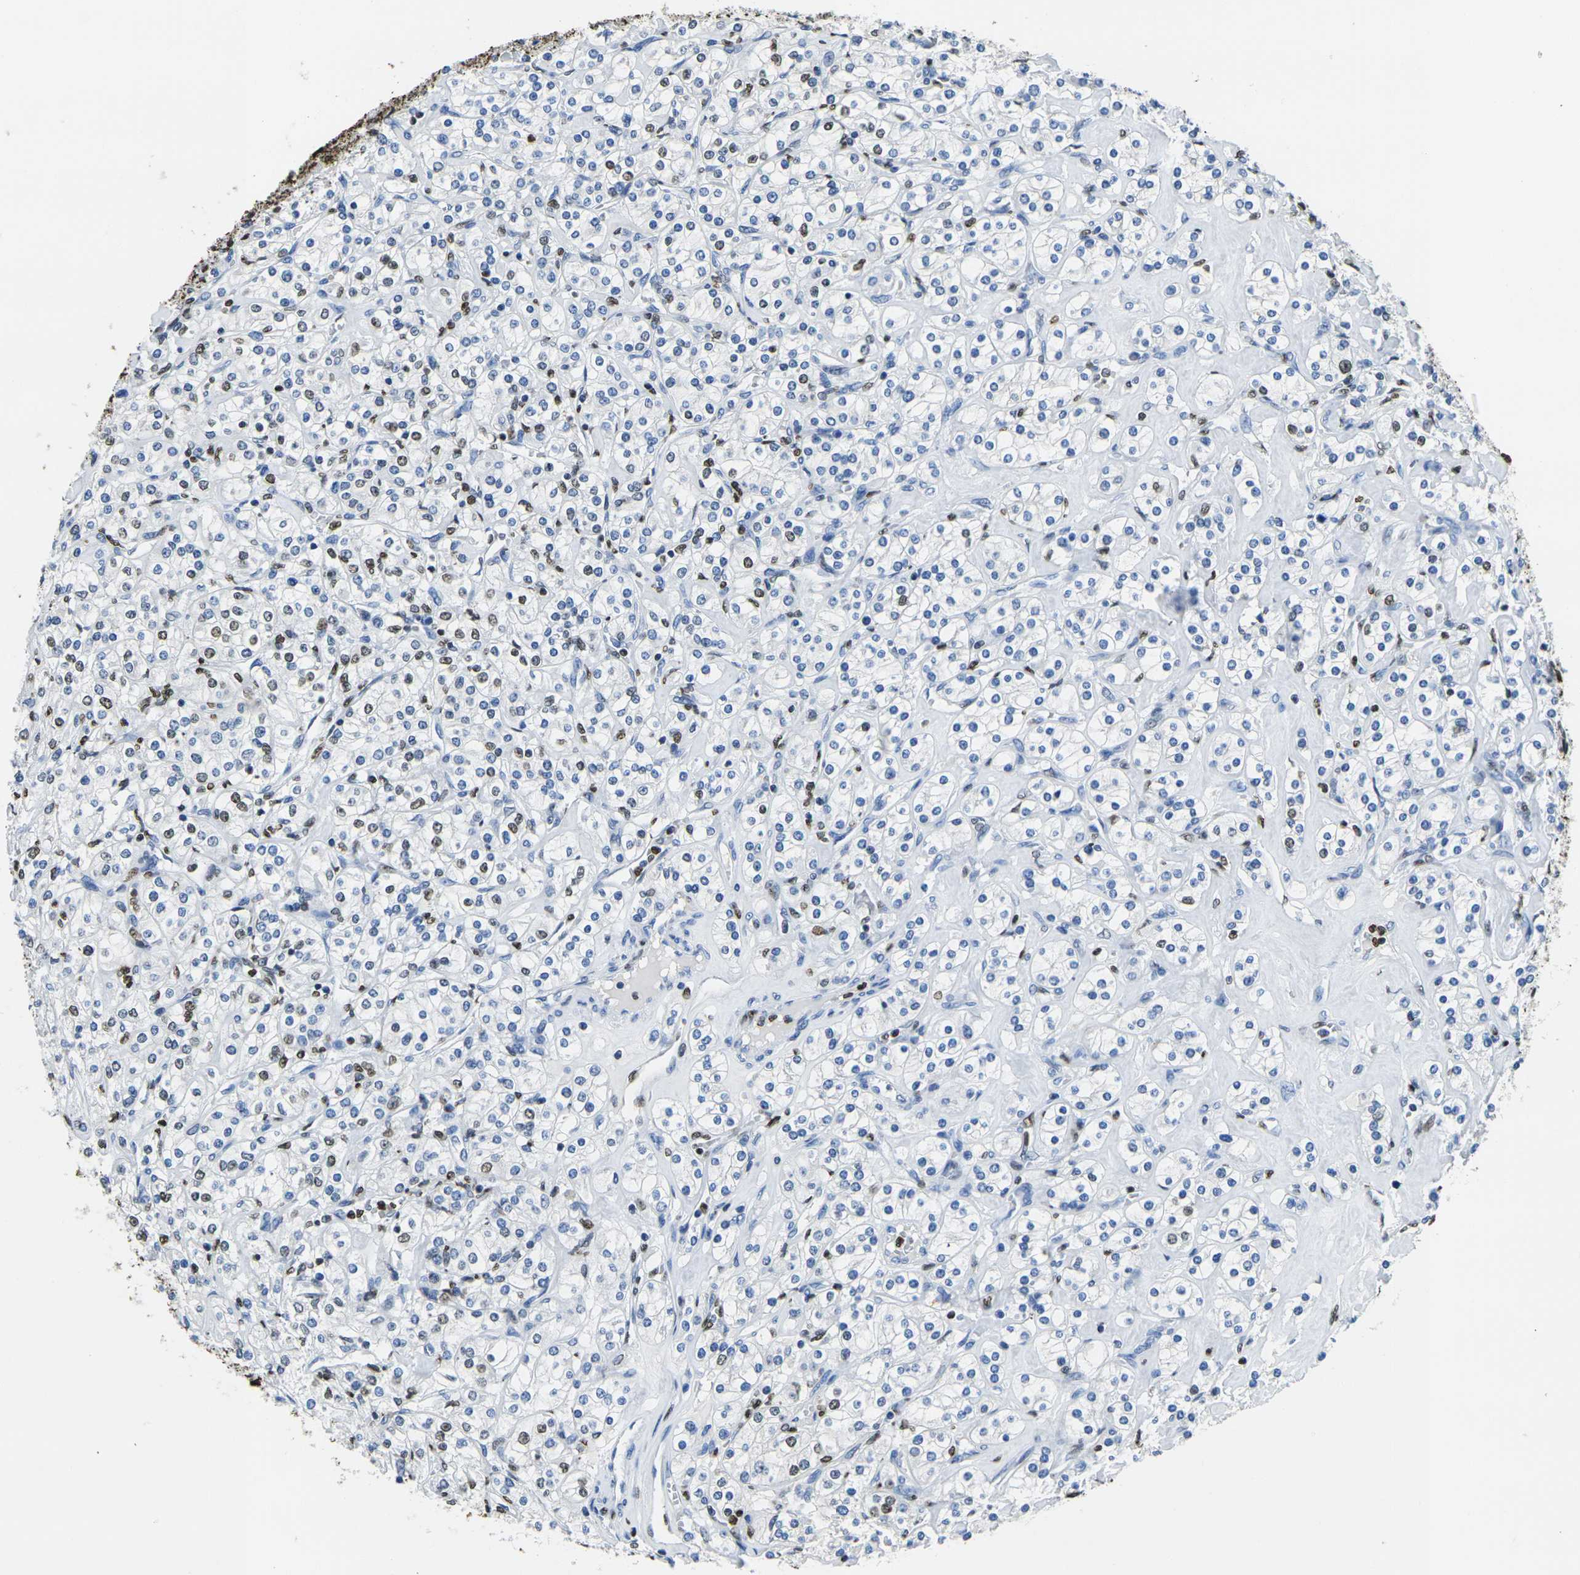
{"staining": {"intensity": "moderate", "quantity": "<25%", "location": "nuclear"}, "tissue": "renal cancer", "cell_type": "Tumor cells", "image_type": "cancer", "snomed": [{"axis": "morphology", "description": "Adenocarcinoma, NOS"}, {"axis": "topography", "description": "Kidney"}], "caption": "The micrograph shows staining of renal cancer, revealing moderate nuclear protein expression (brown color) within tumor cells.", "gene": "DRAXIN", "patient": {"sex": "male", "age": 77}}